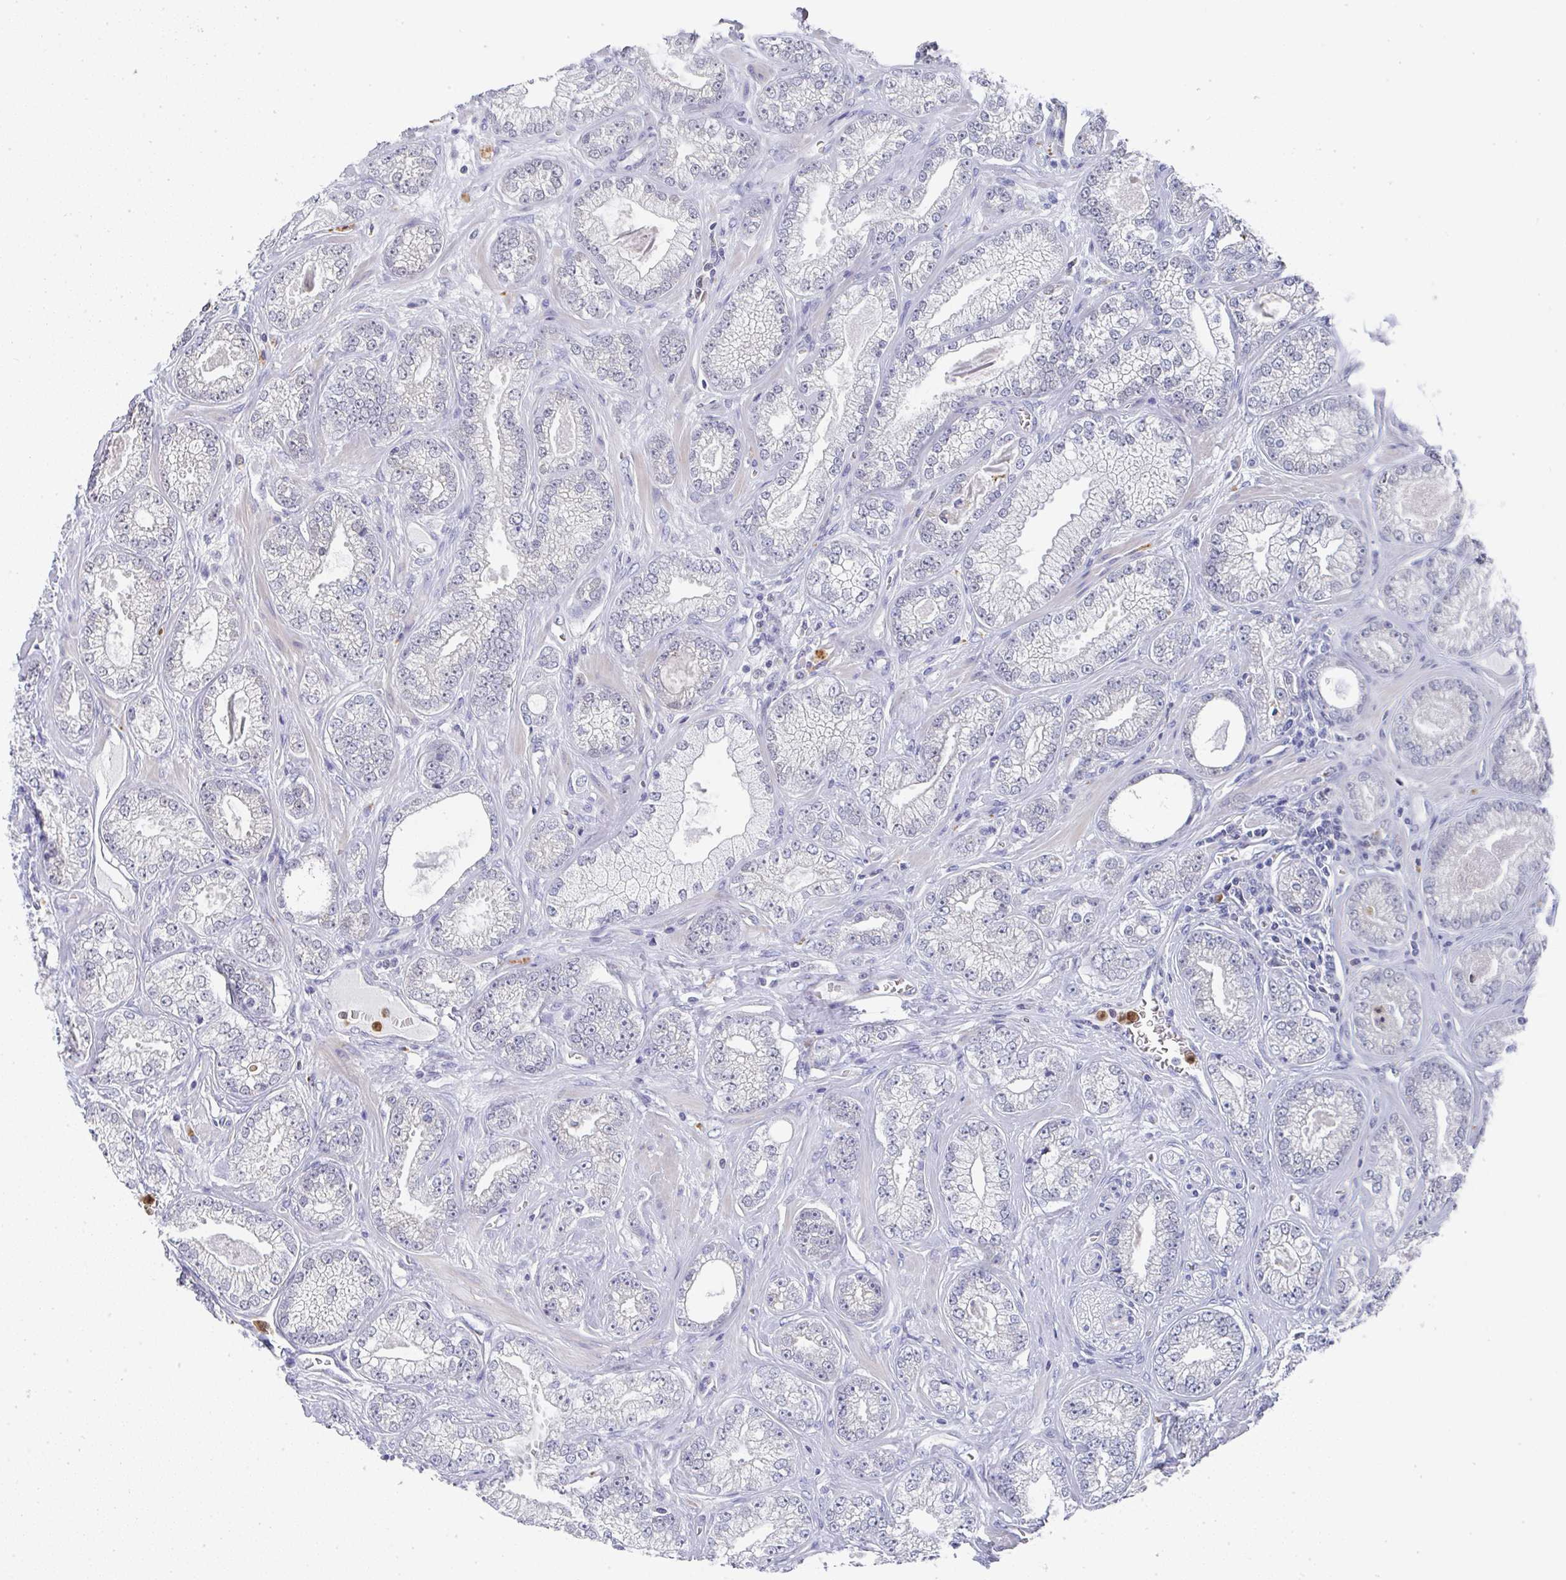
{"staining": {"intensity": "negative", "quantity": "none", "location": "none"}, "tissue": "prostate cancer", "cell_type": "Tumor cells", "image_type": "cancer", "snomed": [{"axis": "morphology", "description": "Adenocarcinoma, High grade"}, {"axis": "topography", "description": "Prostate"}], "caption": "Tumor cells show no significant protein staining in prostate cancer (high-grade adenocarcinoma).", "gene": "NCF1", "patient": {"sex": "male", "age": 66}}